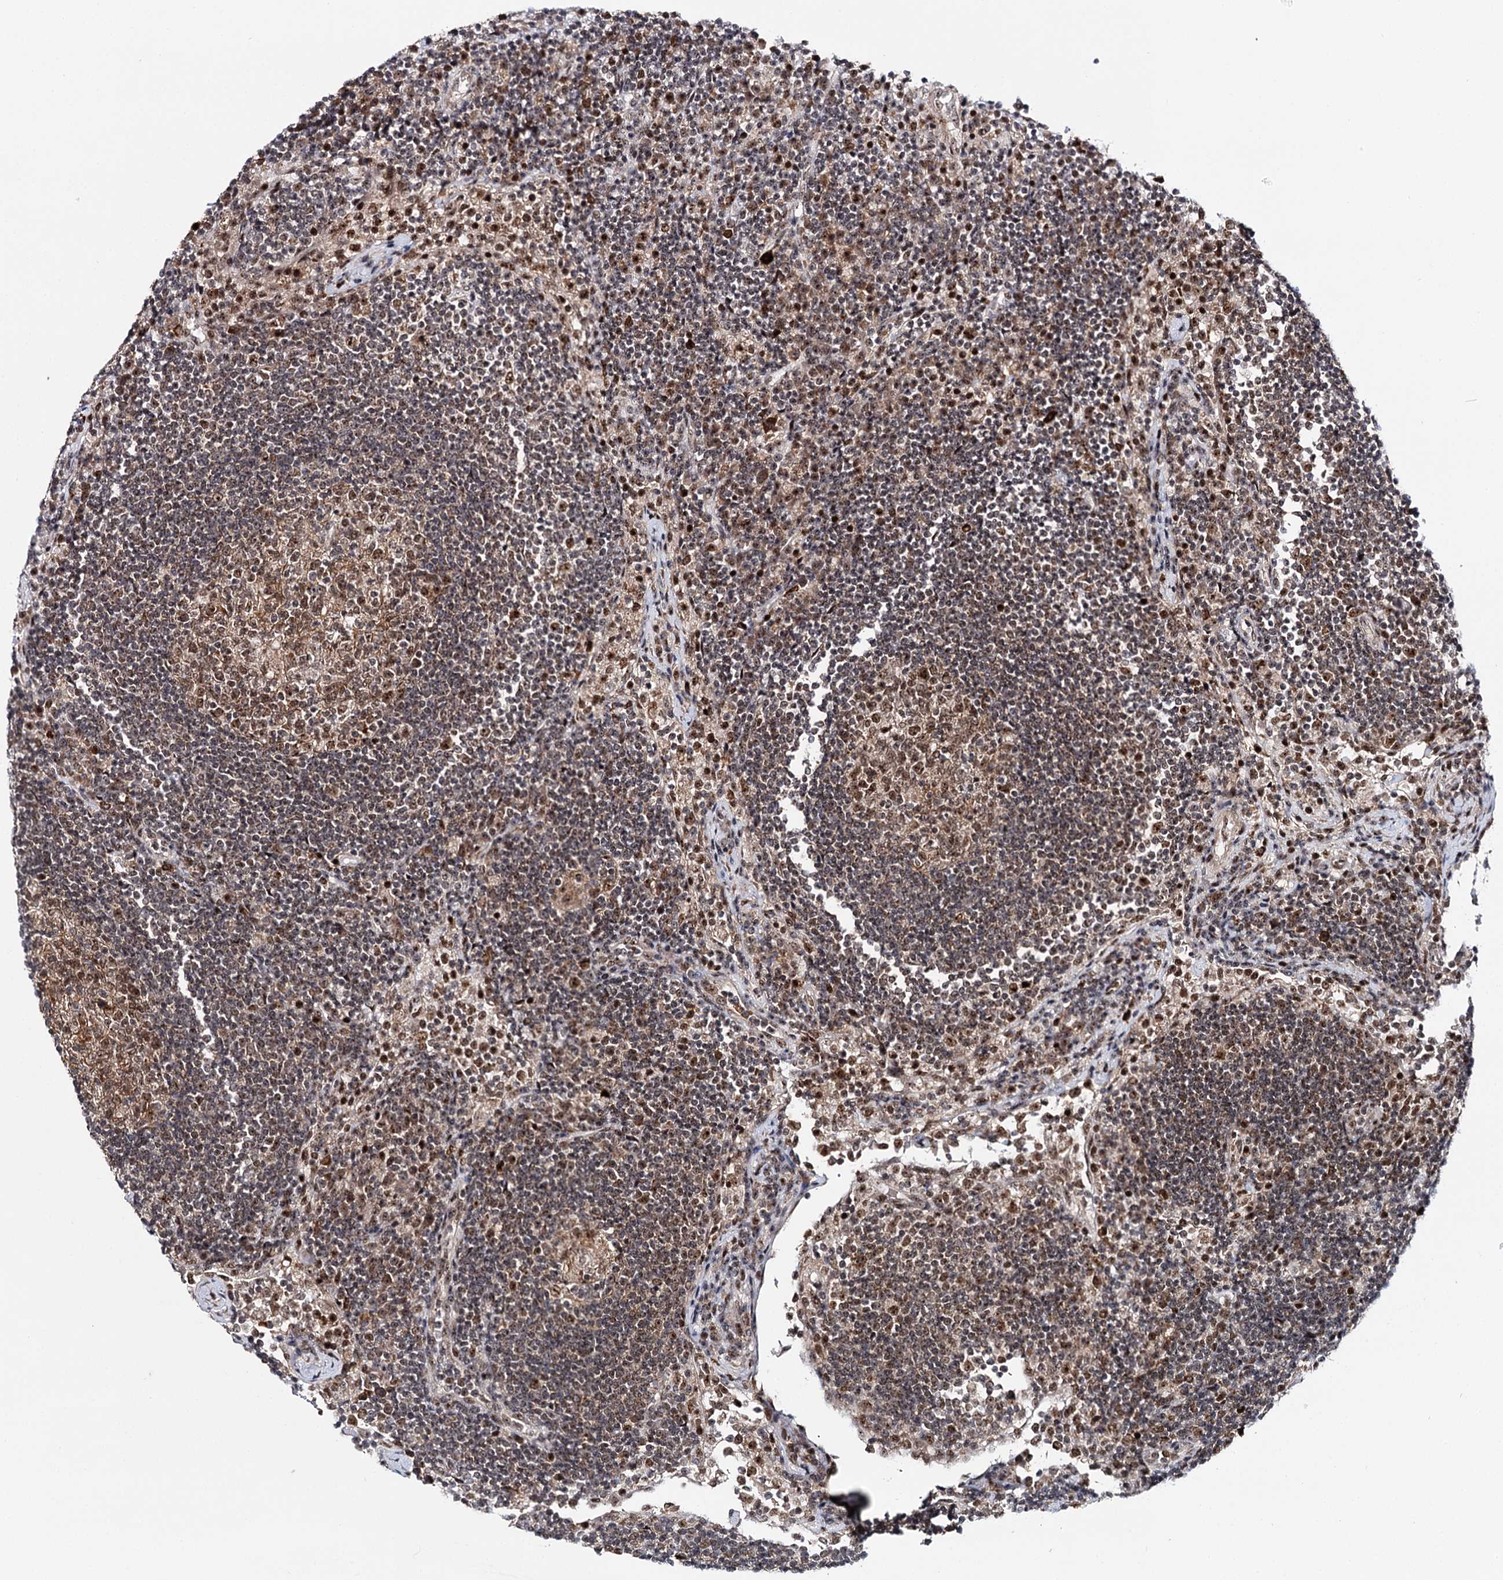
{"staining": {"intensity": "moderate", "quantity": ">75%", "location": "nuclear"}, "tissue": "lymph node", "cell_type": "Germinal center cells", "image_type": "normal", "snomed": [{"axis": "morphology", "description": "Normal tissue, NOS"}, {"axis": "topography", "description": "Lymph node"}], "caption": "A high-resolution micrograph shows IHC staining of normal lymph node, which reveals moderate nuclear positivity in about >75% of germinal center cells.", "gene": "BUD13", "patient": {"sex": "female", "age": 53}}